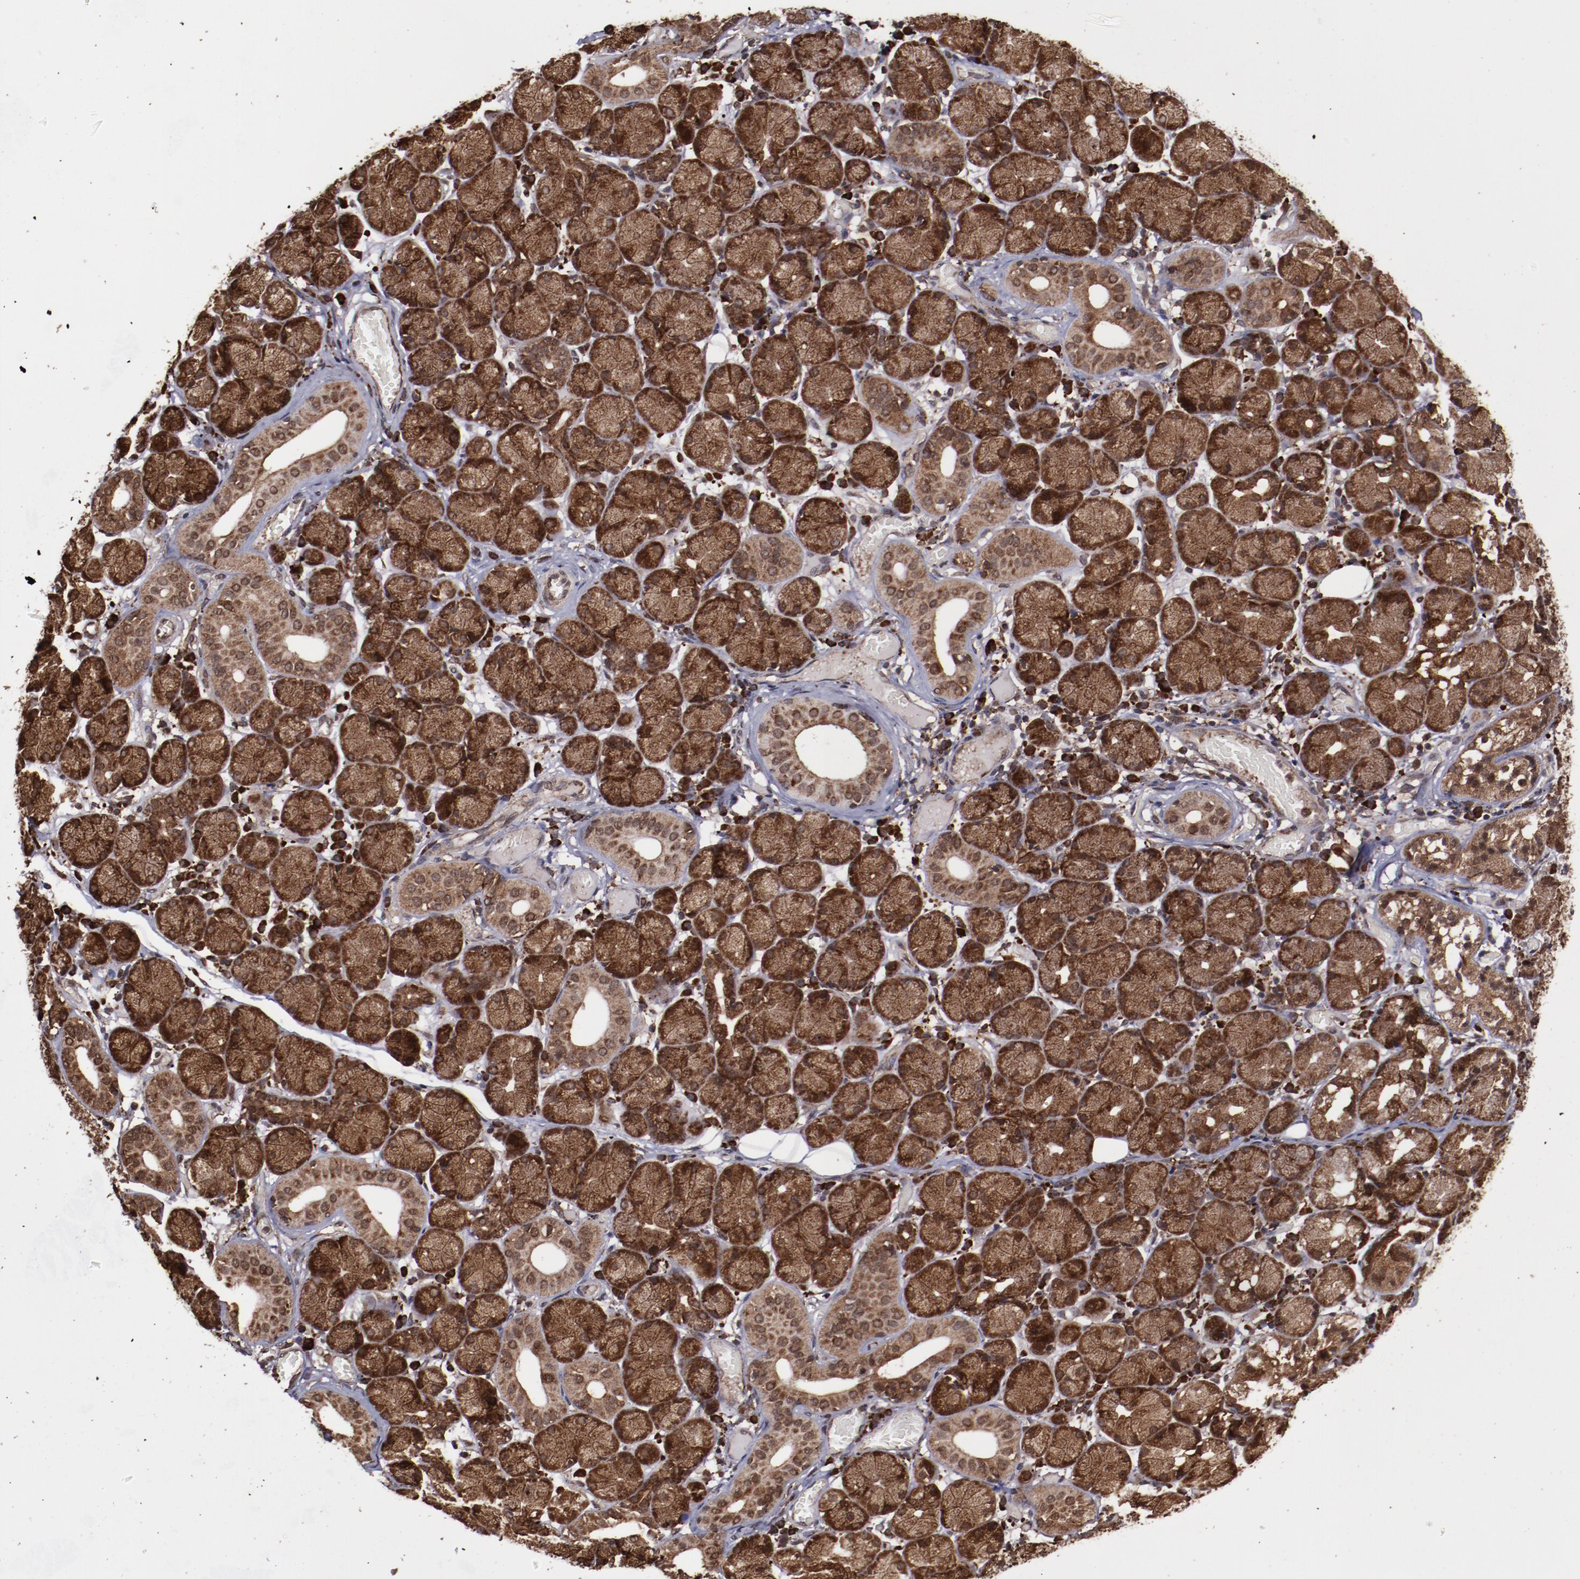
{"staining": {"intensity": "strong", "quantity": ">75%", "location": "cytoplasmic/membranous,nuclear"}, "tissue": "salivary gland", "cell_type": "Glandular cells", "image_type": "normal", "snomed": [{"axis": "morphology", "description": "Normal tissue, NOS"}, {"axis": "topography", "description": "Salivary gland"}], "caption": "Glandular cells show strong cytoplasmic/membranous,nuclear staining in about >75% of cells in unremarkable salivary gland. (DAB IHC, brown staining for protein, blue staining for nuclei).", "gene": "EIF4ENIF1", "patient": {"sex": "female", "age": 24}}